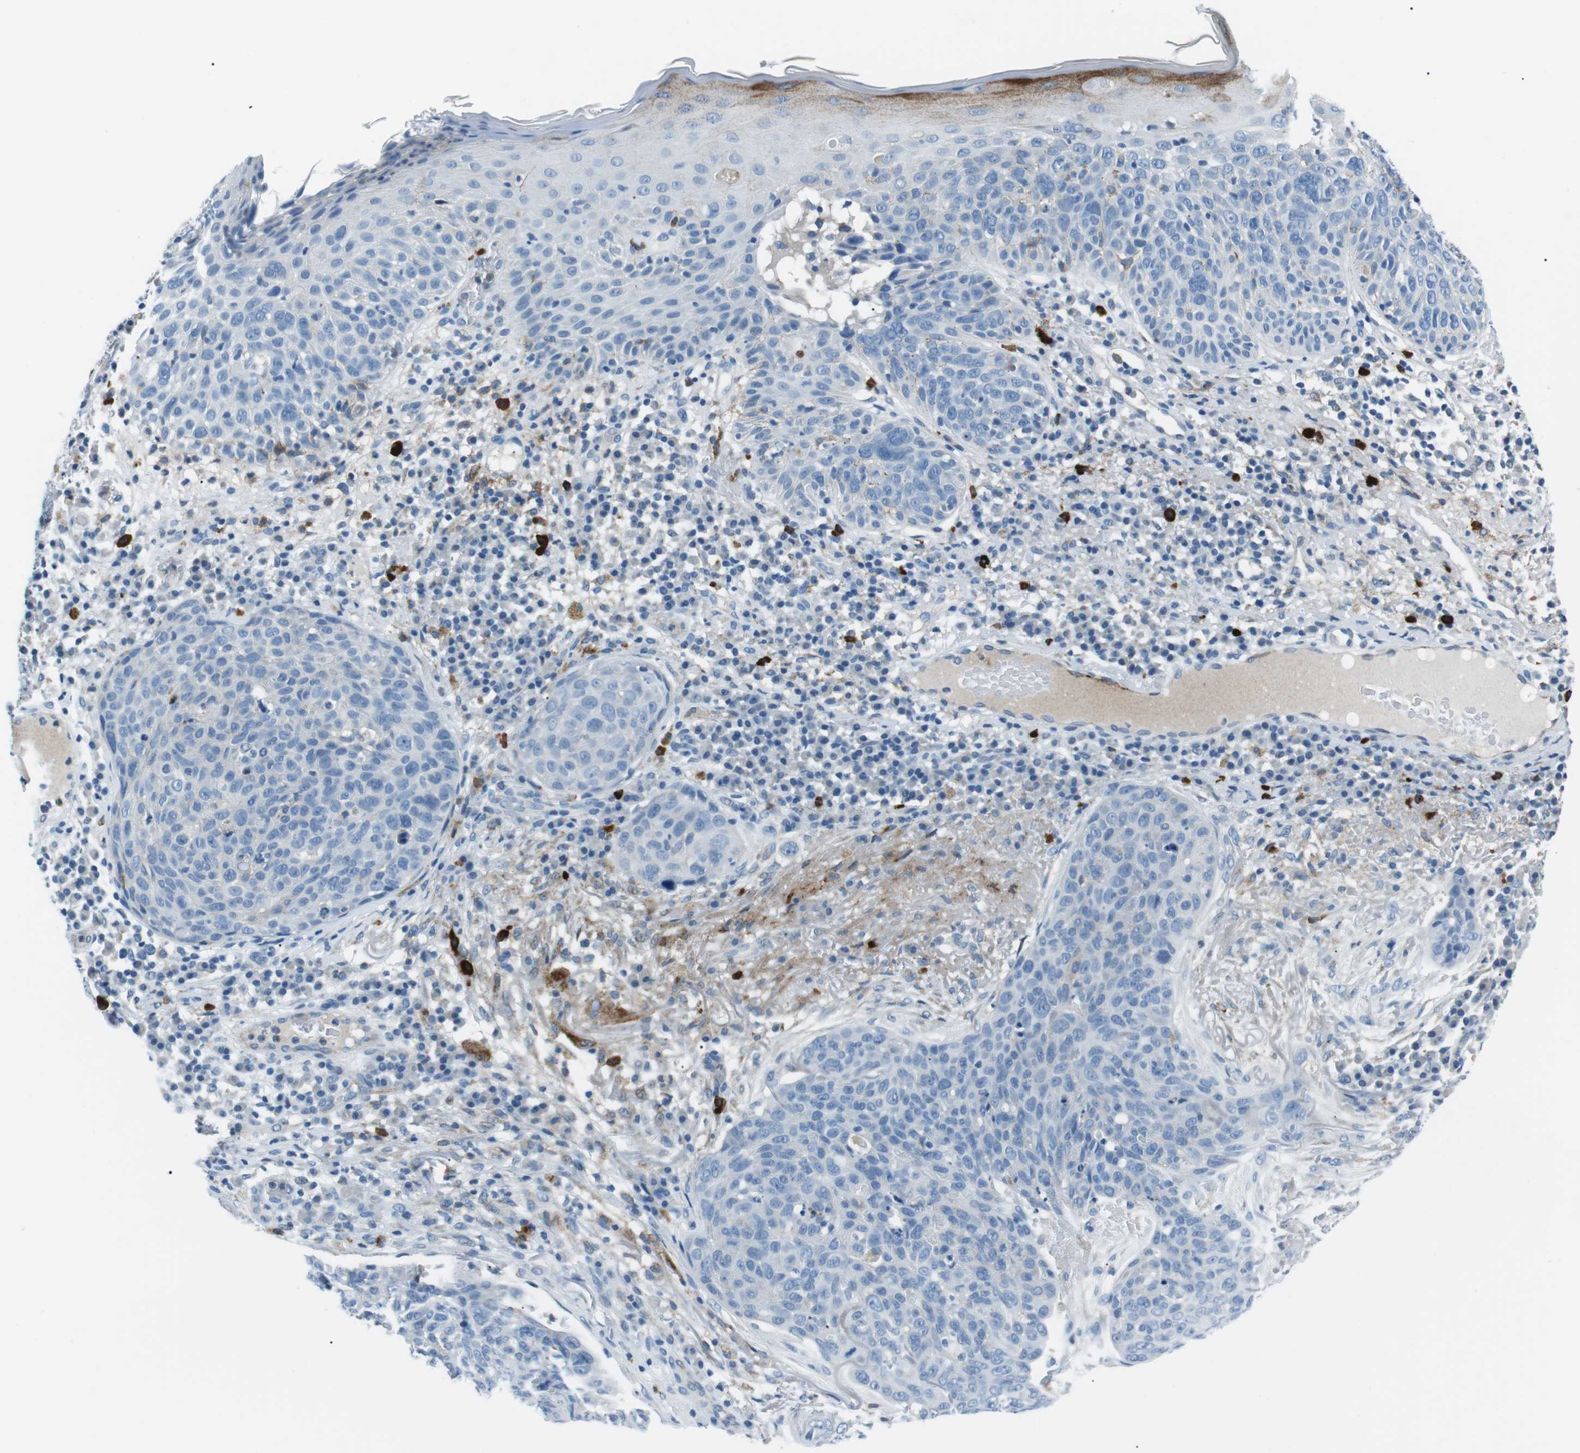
{"staining": {"intensity": "negative", "quantity": "none", "location": "none"}, "tissue": "skin cancer", "cell_type": "Tumor cells", "image_type": "cancer", "snomed": [{"axis": "morphology", "description": "Squamous cell carcinoma in situ, NOS"}, {"axis": "morphology", "description": "Squamous cell carcinoma, NOS"}, {"axis": "topography", "description": "Skin"}], "caption": "Skin squamous cell carcinoma was stained to show a protein in brown. There is no significant positivity in tumor cells.", "gene": "CSF2RA", "patient": {"sex": "male", "age": 93}}